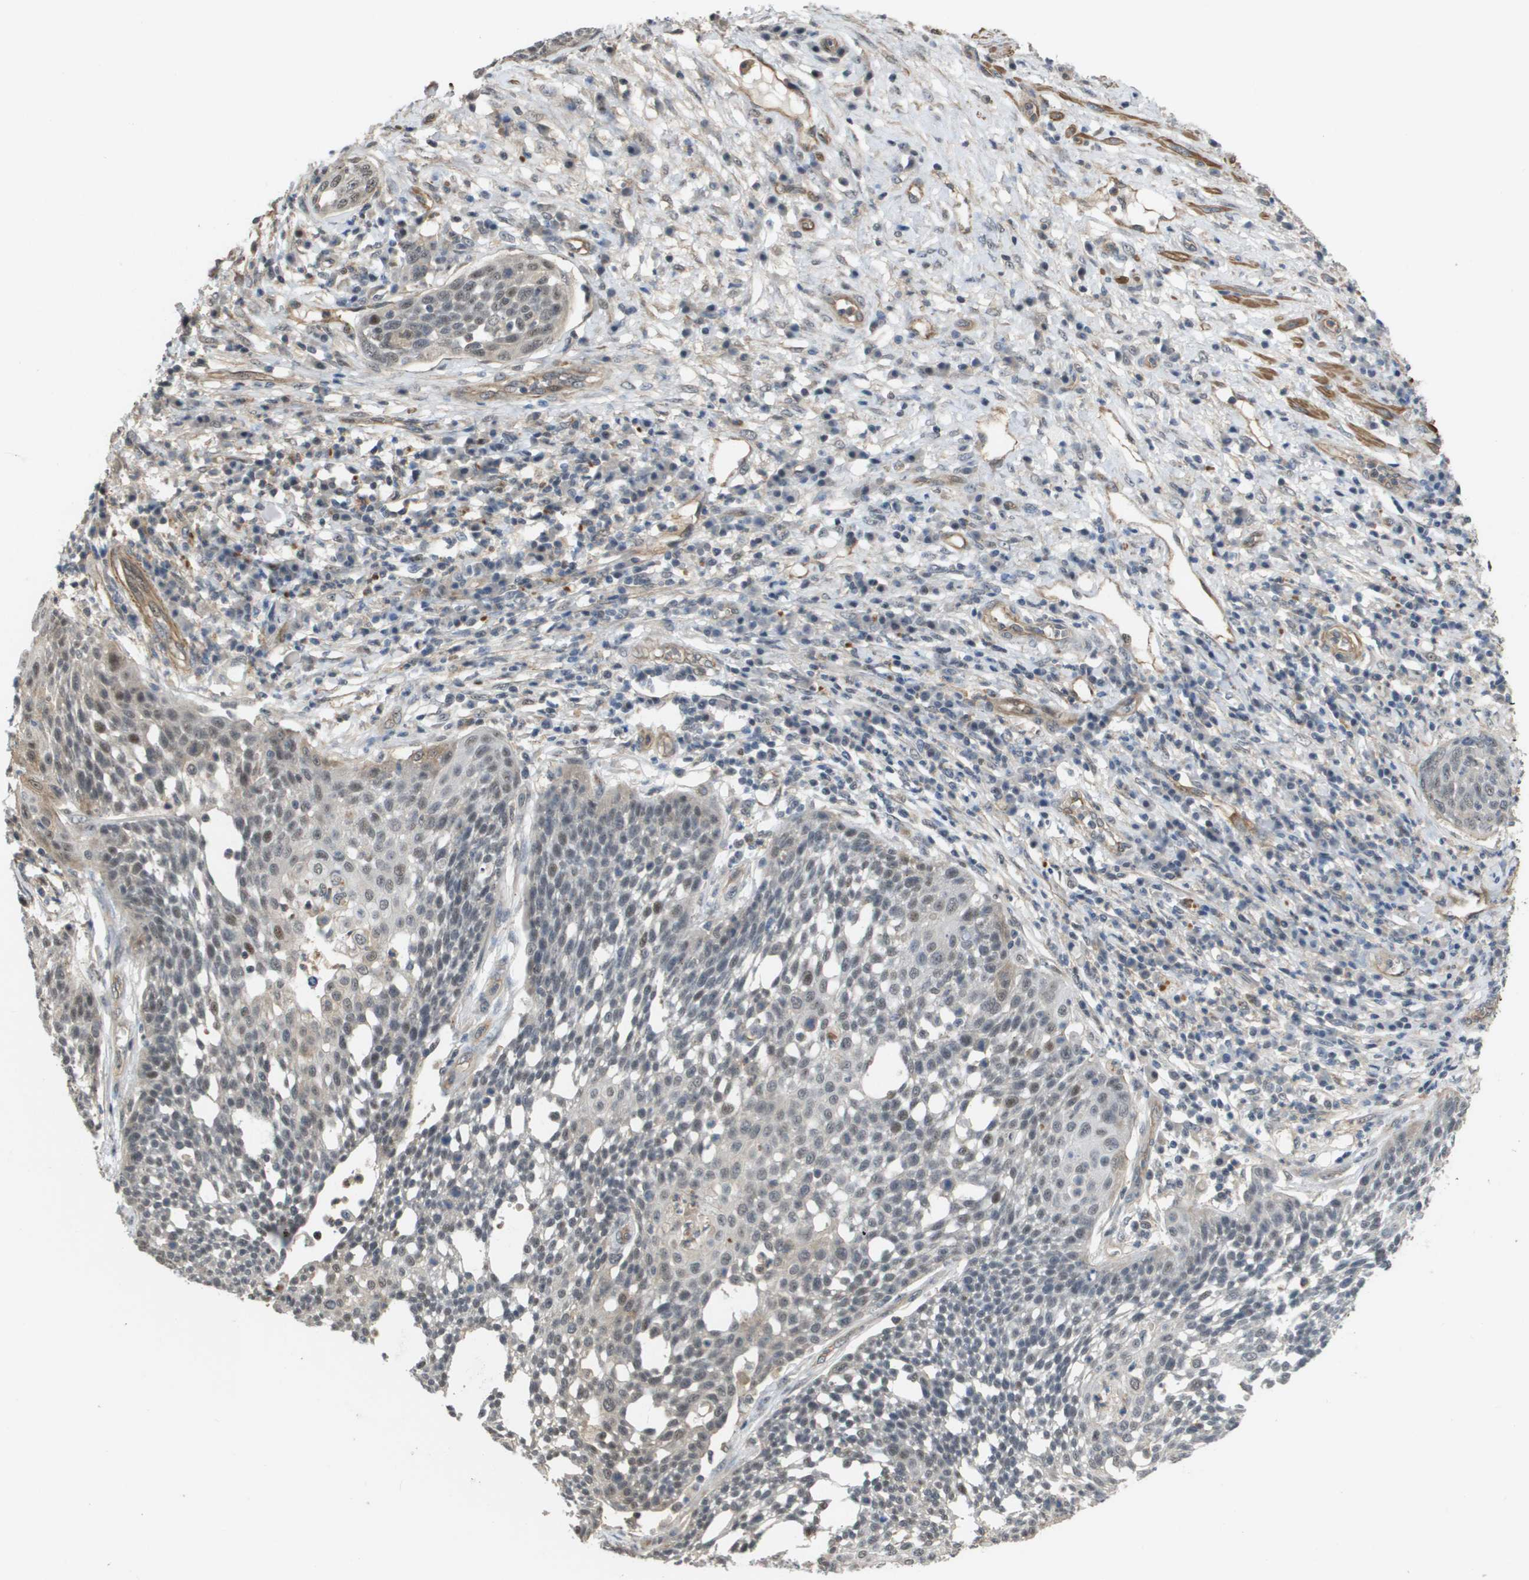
{"staining": {"intensity": "weak", "quantity": "<25%", "location": "nuclear"}, "tissue": "cervical cancer", "cell_type": "Tumor cells", "image_type": "cancer", "snomed": [{"axis": "morphology", "description": "Squamous cell carcinoma, NOS"}, {"axis": "topography", "description": "Cervix"}], "caption": "This histopathology image is of cervical cancer stained with IHC to label a protein in brown with the nuclei are counter-stained blue. There is no staining in tumor cells.", "gene": "RNF112", "patient": {"sex": "female", "age": 34}}